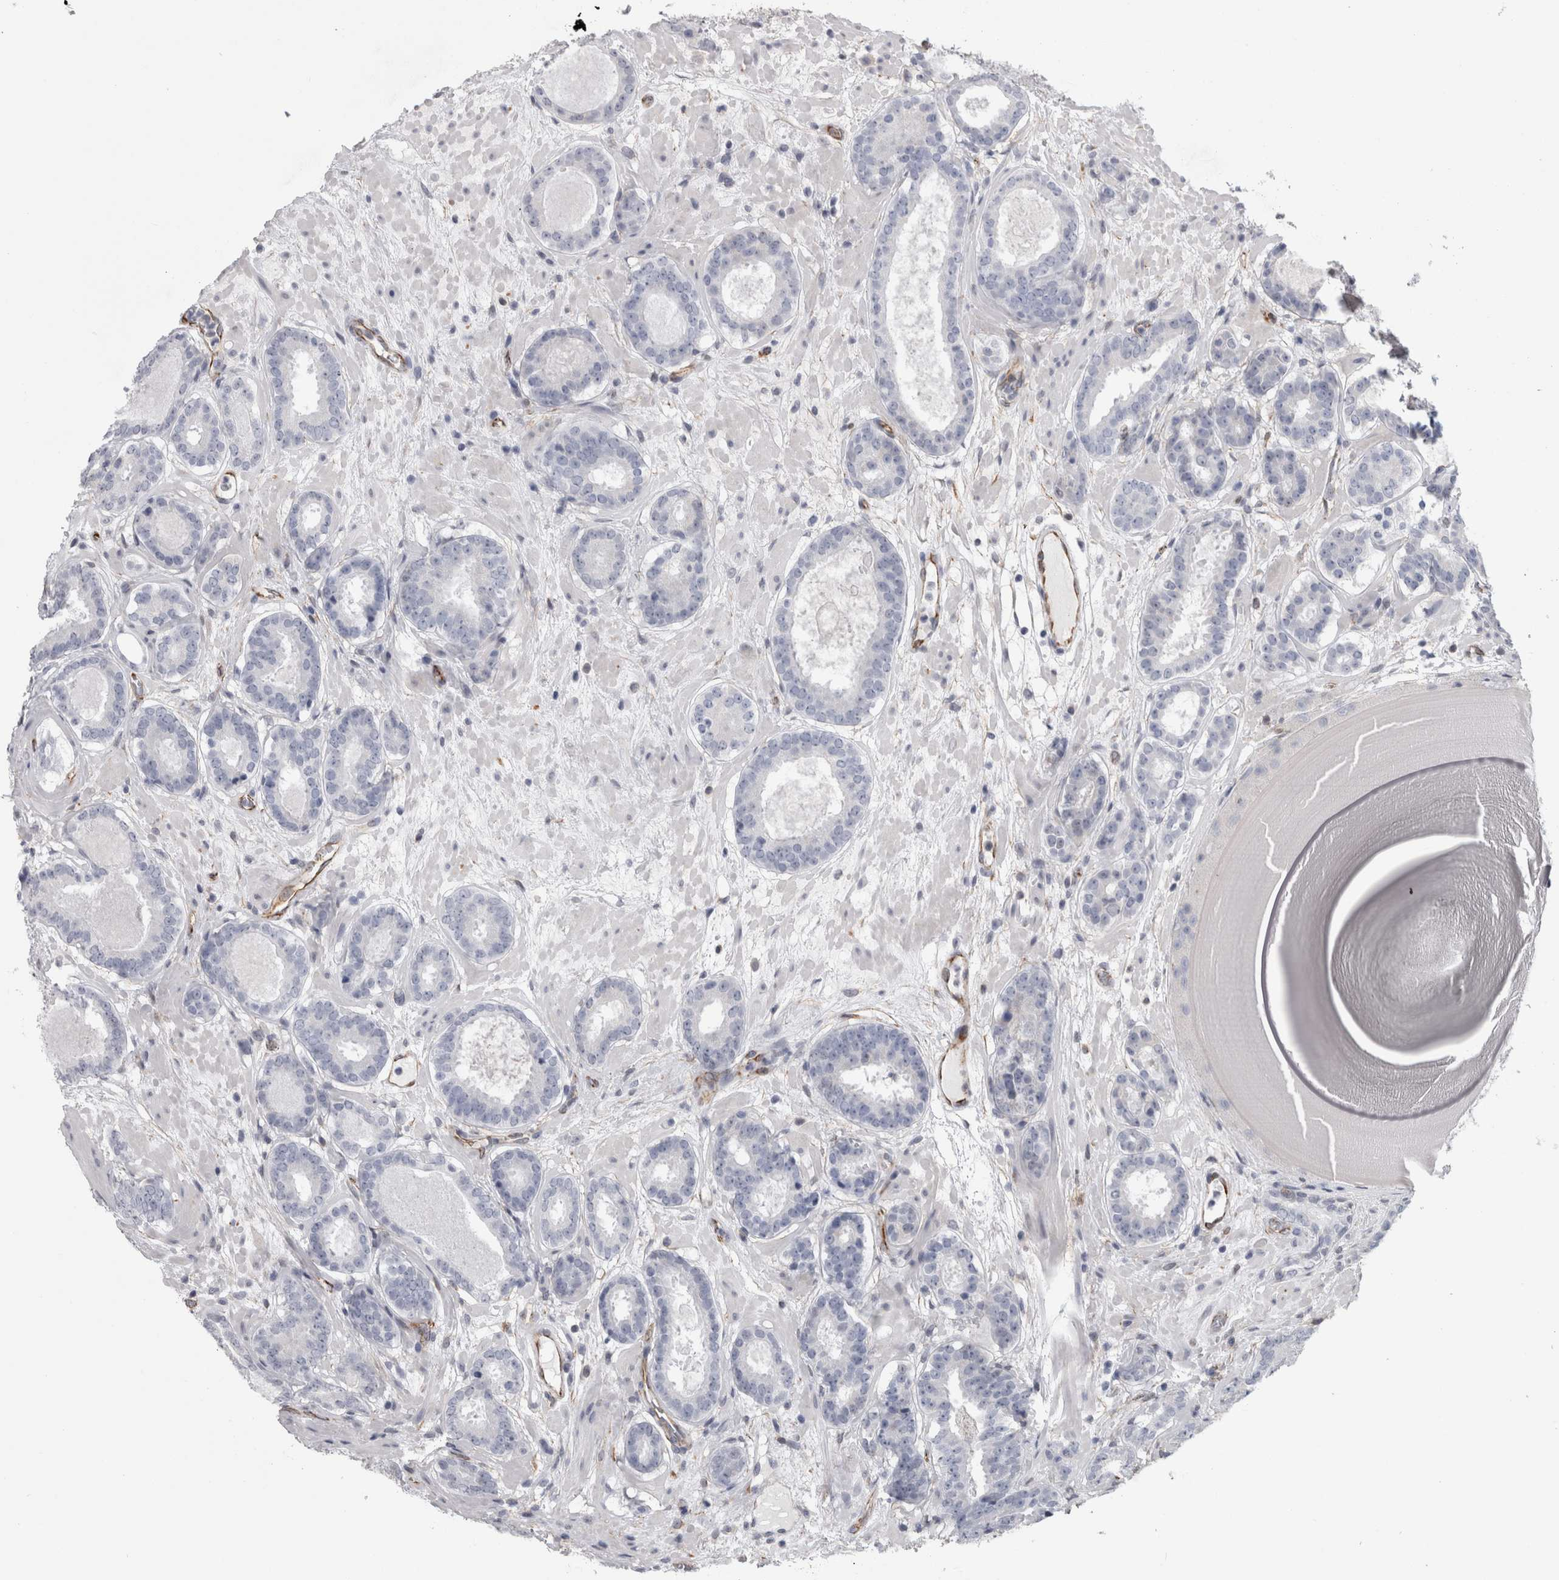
{"staining": {"intensity": "negative", "quantity": "none", "location": "none"}, "tissue": "prostate cancer", "cell_type": "Tumor cells", "image_type": "cancer", "snomed": [{"axis": "morphology", "description": "Adenocarcinoma, Low grade"}, {"axis": "topography", "description": "Prostate"}], "caption": "Immunohistochemical staining of human prostate cancer (adenocarcinoma (low-grade)) shows no significant positivity in tumor cells.", "gene": "ACOT7", "patient": {"sex": "male", "age": 69}}